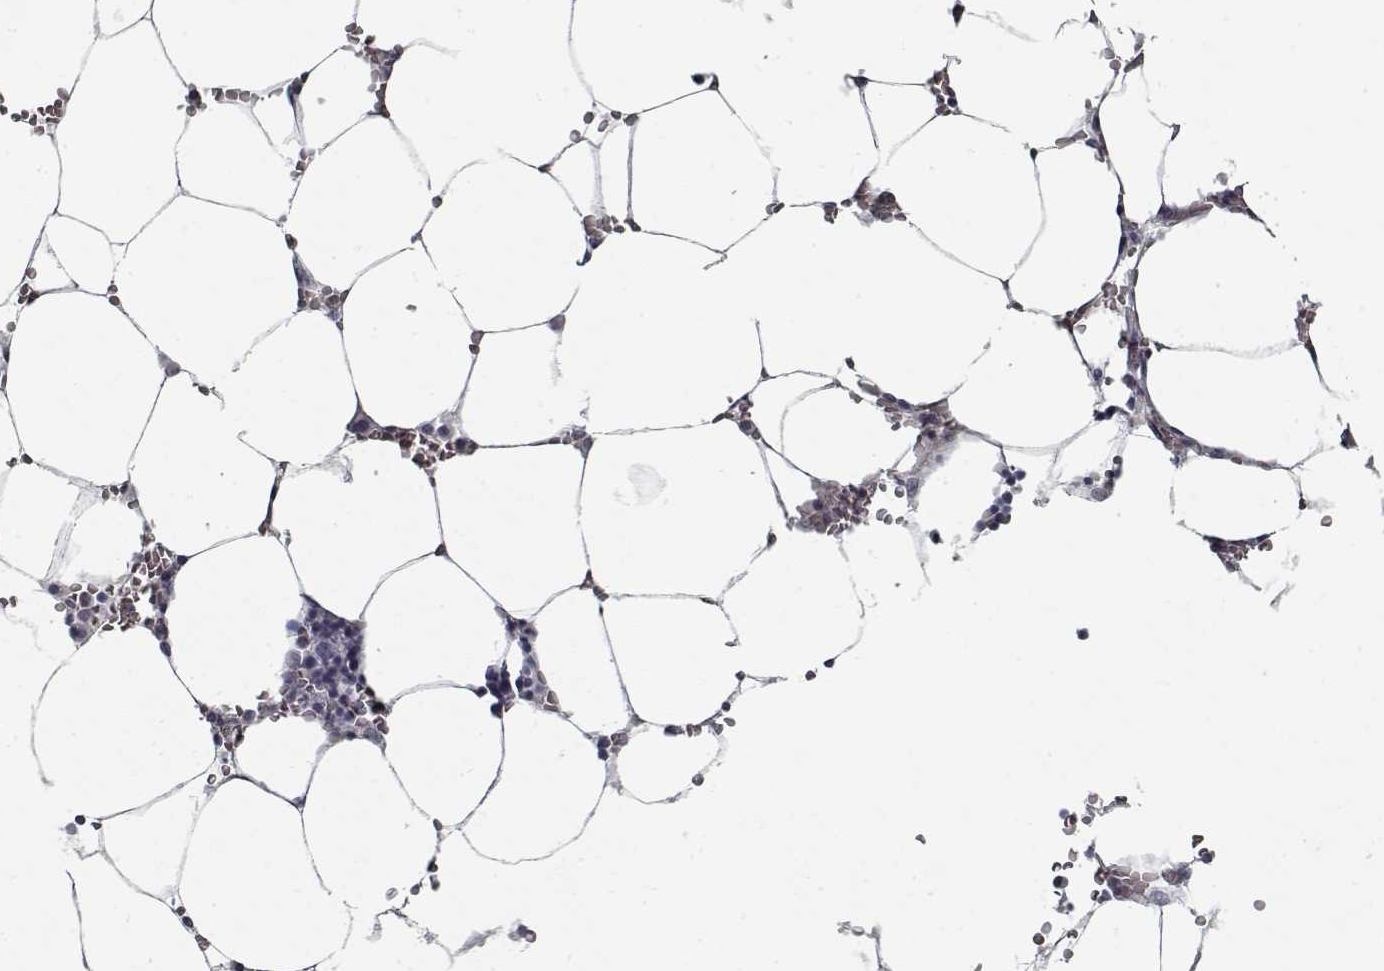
{"staining": {"intensity": "negative", "quantity": "none", "location": "none"}, "tissue": "bone marrow", "cell_type": "Hematopoietic cells", "image_type": "normal", "snomed": [{"axis": "morphology", "description": "Normal tissue, NOS"}, {"axis": "topography", "description": "Bone marrow"}], "caption": "The micrograph demonstrates no significant positivity in hematopoietic cells of bone marrow. Brightfield microscopy of IHC stained with DAB (brown) and hematoxylin (blue), captured at high magnification.", "gene": "GAD2", "patient": {"sex": "female", "age": 52}}